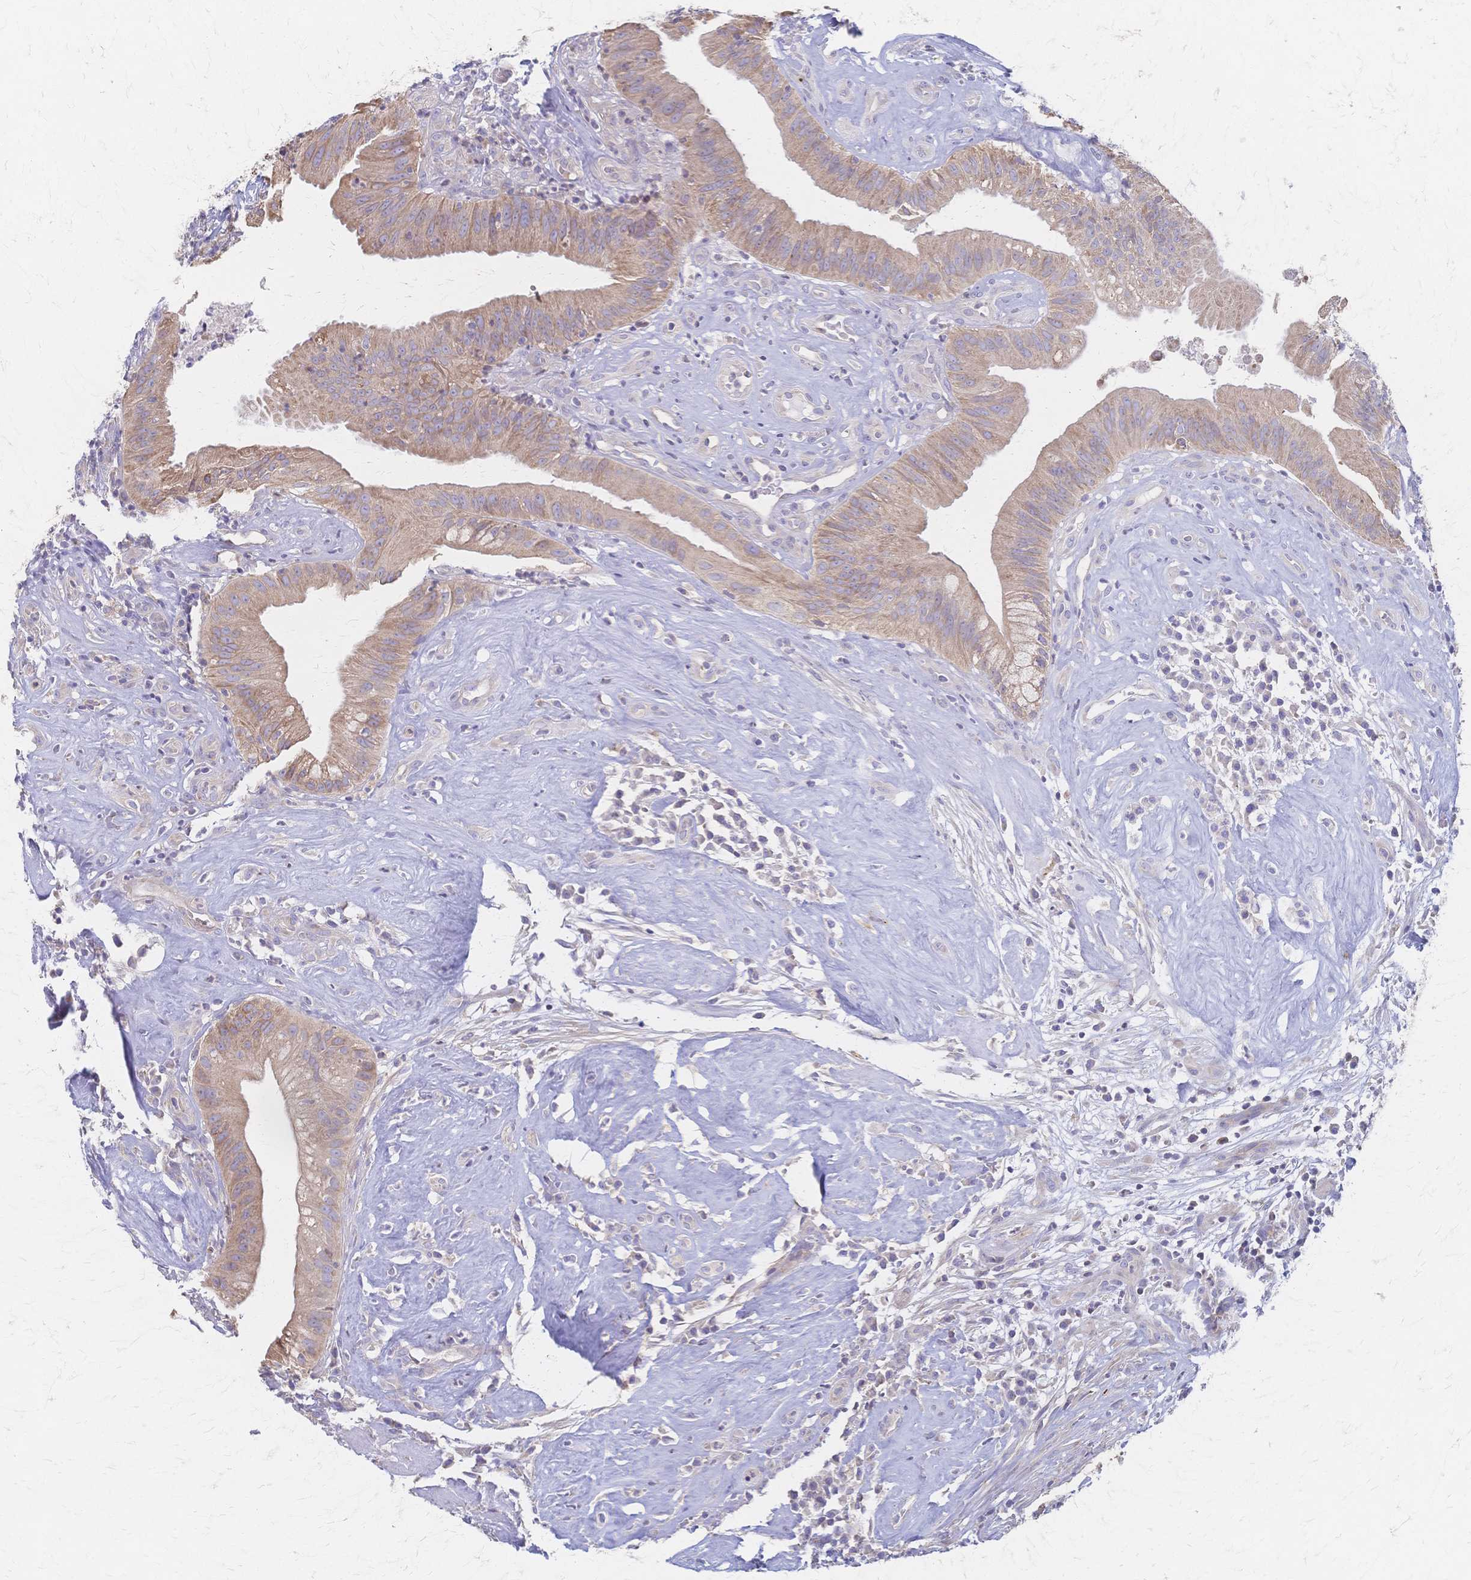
{"staining": {"intensity": "weak", "quantity": ">75%", "location": "cytoplasmic/membranous"}, "tissue": "head and neck cancer", "cell_type": "Tumor cells", "image_type": "cancer", "snomed": [{"axis": "morphology", "description": "Adenocarcinoma, NOS"}, {"axis": "topography", "description": "Head-Neck"}], "caption": "IHC (DAB (3,3'-diaminobenzidine)) staining of adenocarcinoma (head and neck) demonstrates weak cytoplasmic/membranous protein expression in about >75% of tumor cells.", "gene": "CYB5A", "patient": {"sex": "male", "age": 44}}